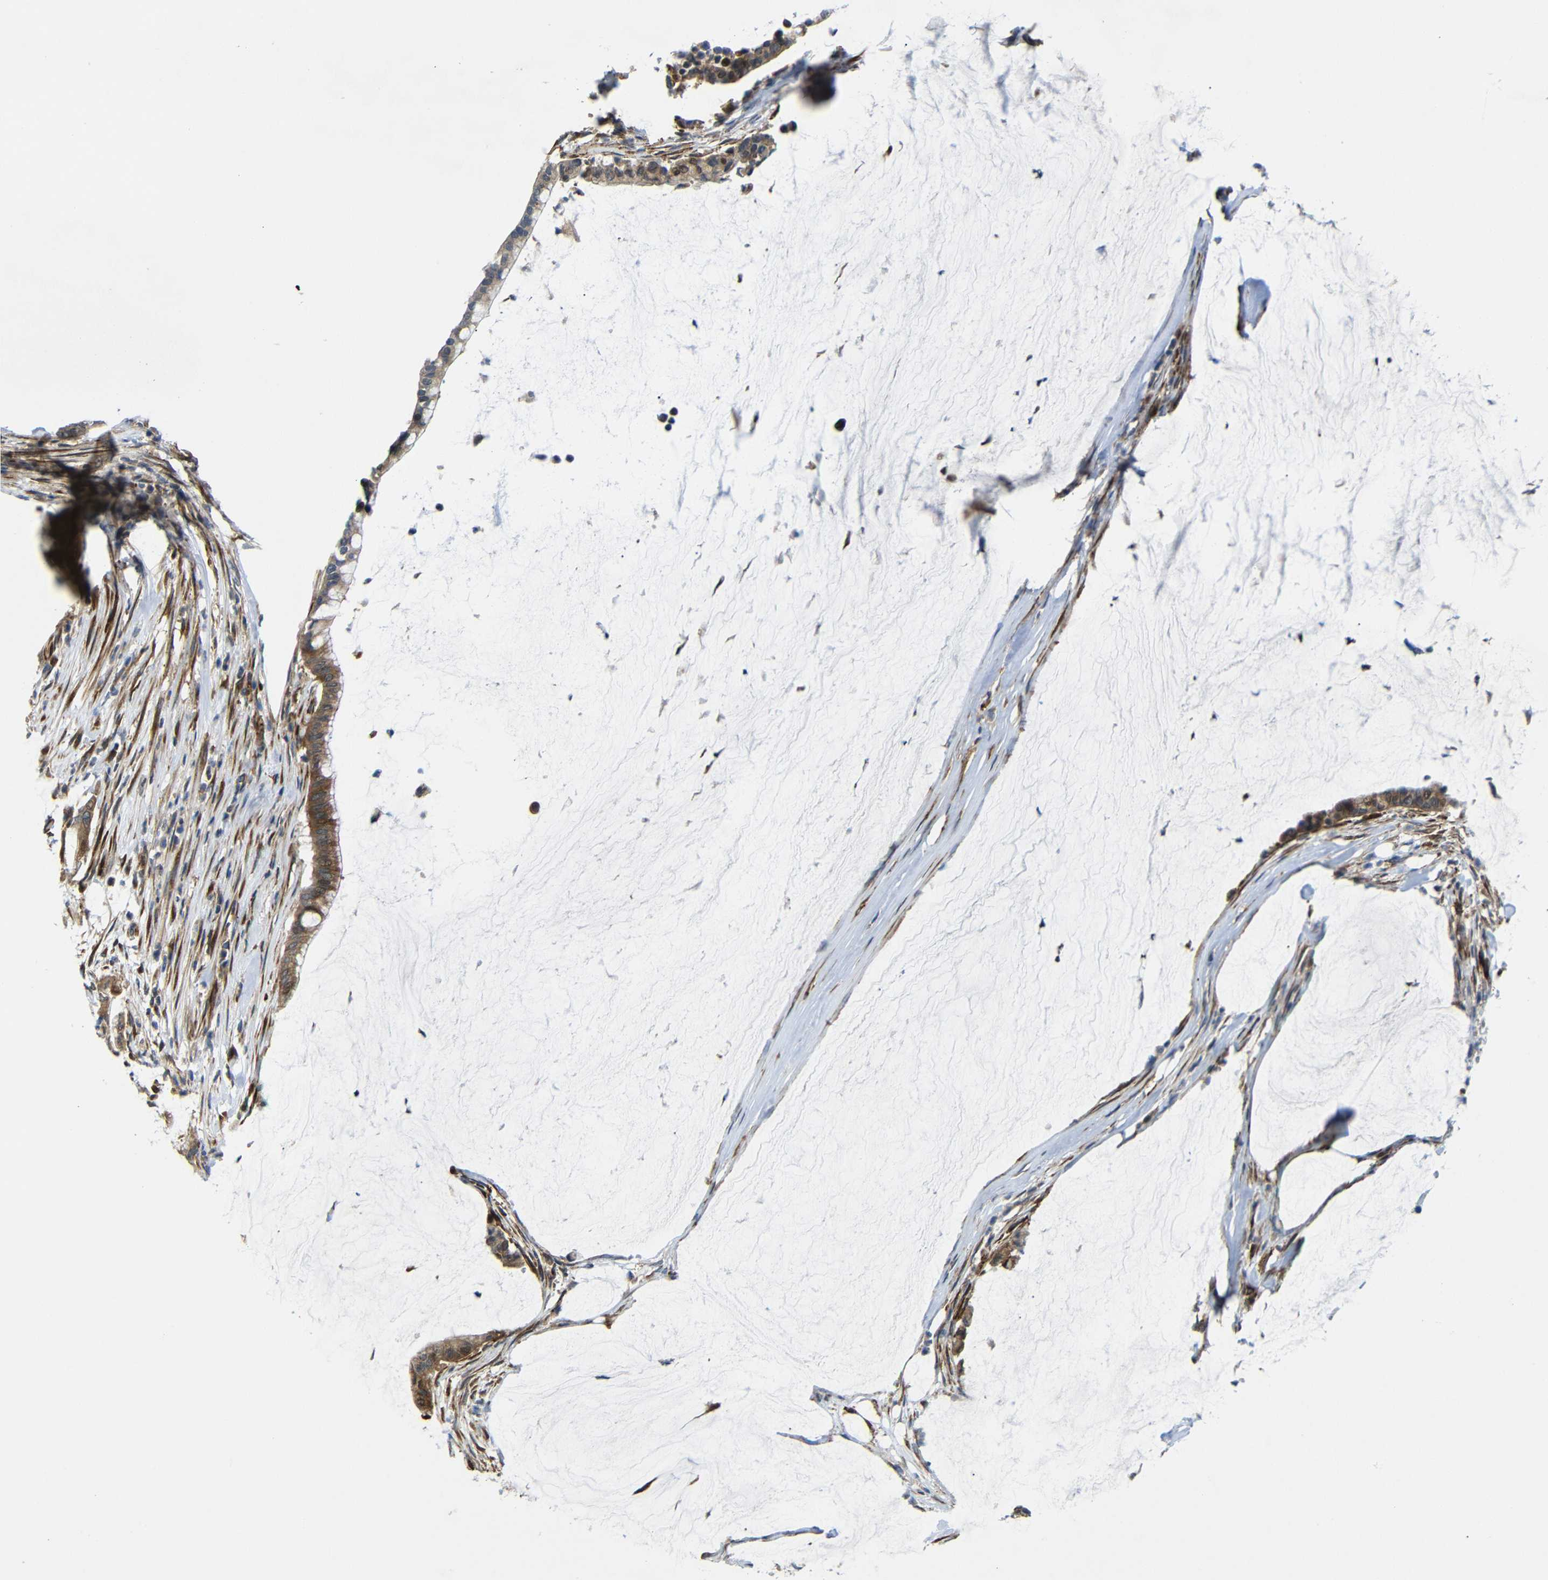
{"staining": {"intensity": "moderate", "quantity": ">75%", "location": "cytoplasmic/membranous"}, "tissue": "pancreatic cancer", "cell_type": "Tumor cells", "image_type": "cancer", "snomed": [{"axis": "morphology", "description": "Adenocarcinoma, NOS"}, {"axis": "topography", "description": "Pancreas"}], "caption": "Approximately >75% of tumor cells in pancreatic cancer show moderate cytoplasmic/membranous protein positivity as visualized by brown immunohistochemical staining.", "gene": "P3H2", "patient": {"sex": "male", "age": 41}}